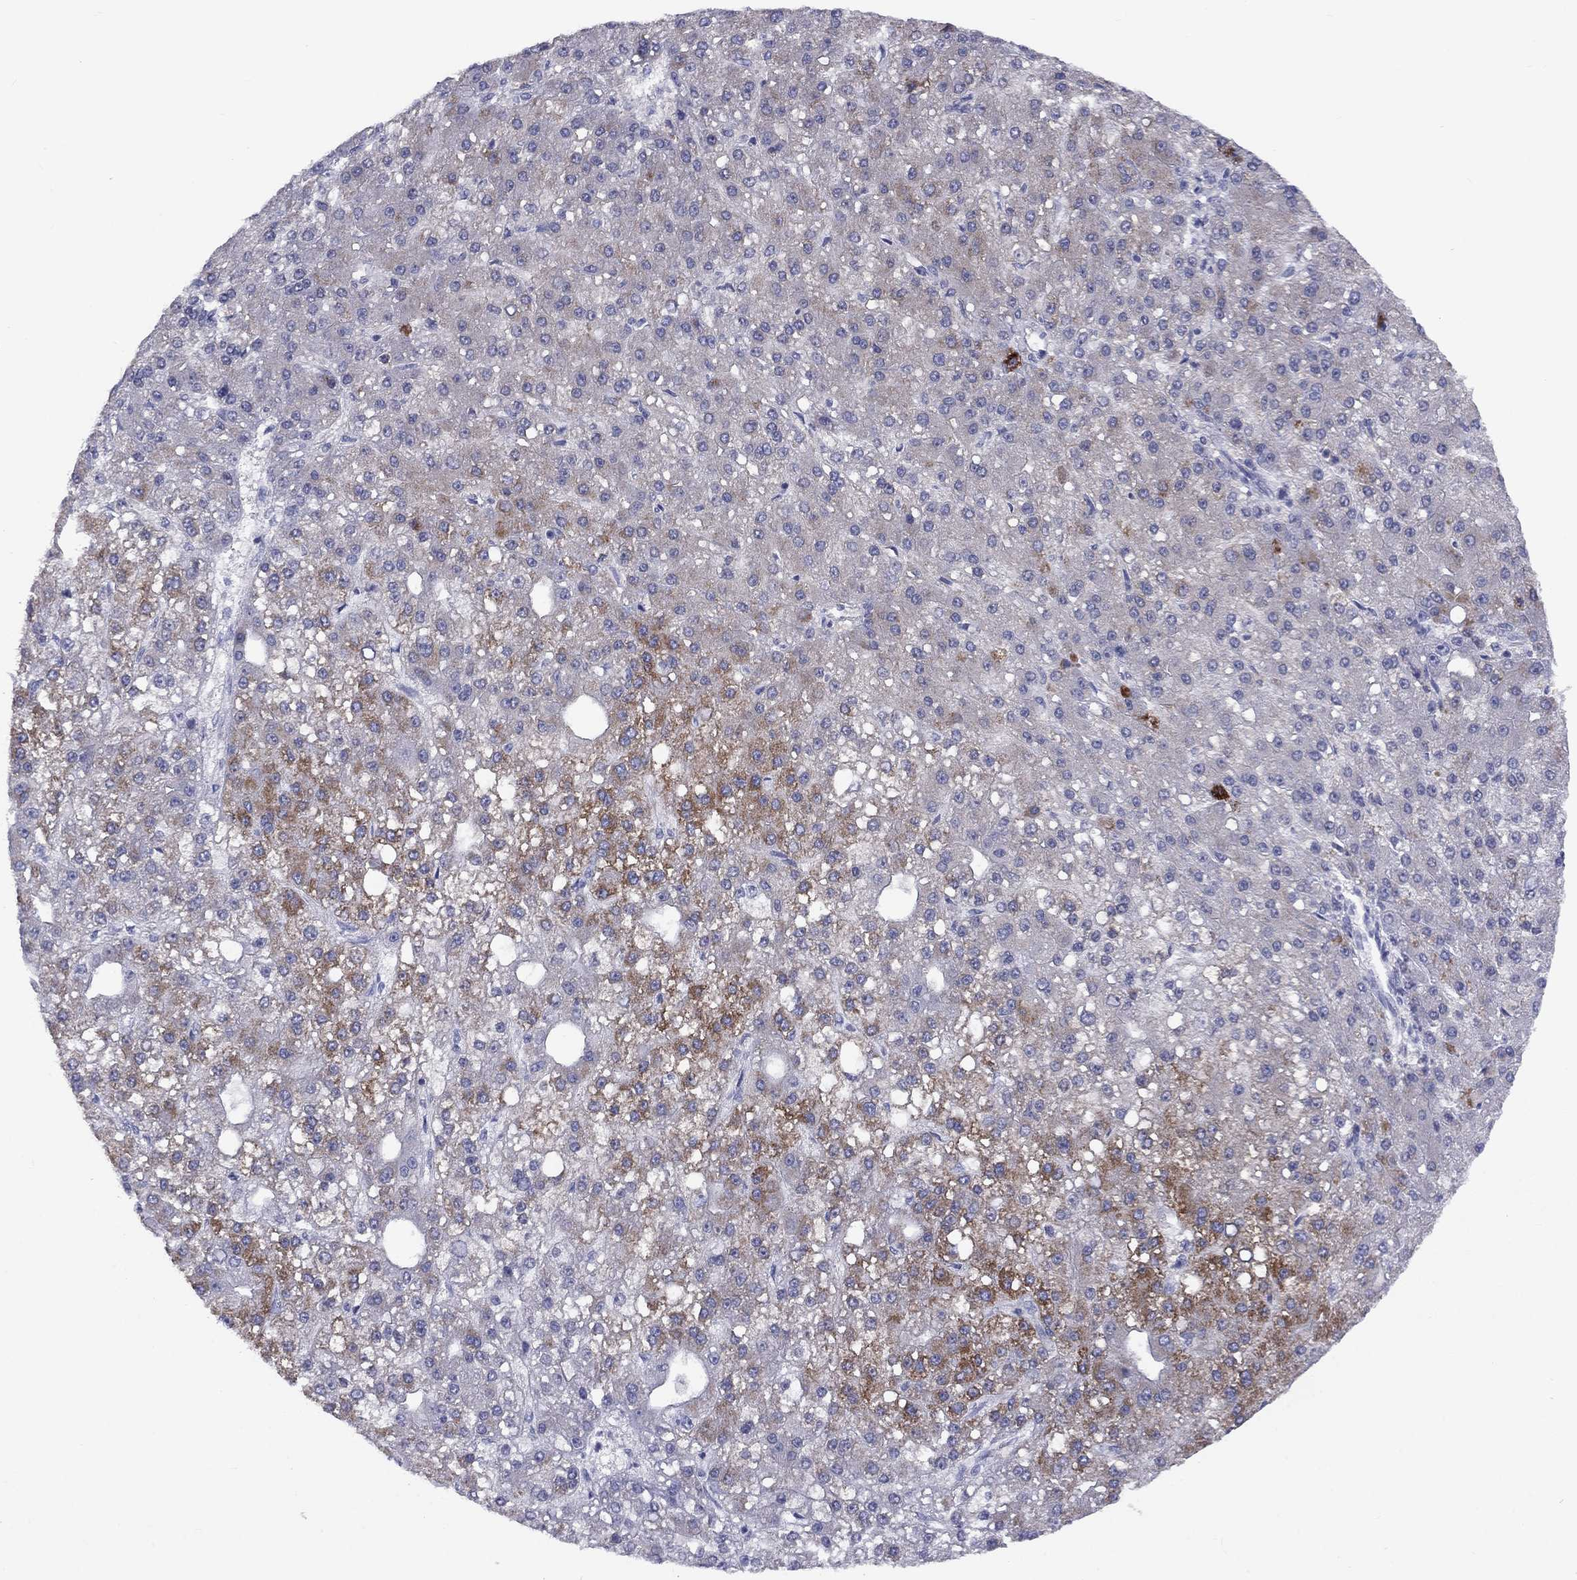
{"staining": {"intensity": "moderate", "quantity": "25%-75%", "location": "cytoplasmic/membranous"}, "tissue": "liver cancer", "cell_type": "Tumor cells", "image_type": "cancer", "snomed": [{"axis": "morphology", "description": "Carcinoma, Hepatocellular, NOS"}, {"axis": "topography", "description": "Liver"}], "caption": "Immunohistochemistry micrograph of neoplastic tissue: liver hepatocellular carcinoma stained using immunohistochemistry (IHC) demonstrates medium levels of moderate protein expression localized specifically in the cytoplasmic/membranous of tumor cells, appearing as a cytoplasmic/membranous brown color.", "gene": "CACNA1A", "patient": {"sex": "male", "age": 67}}